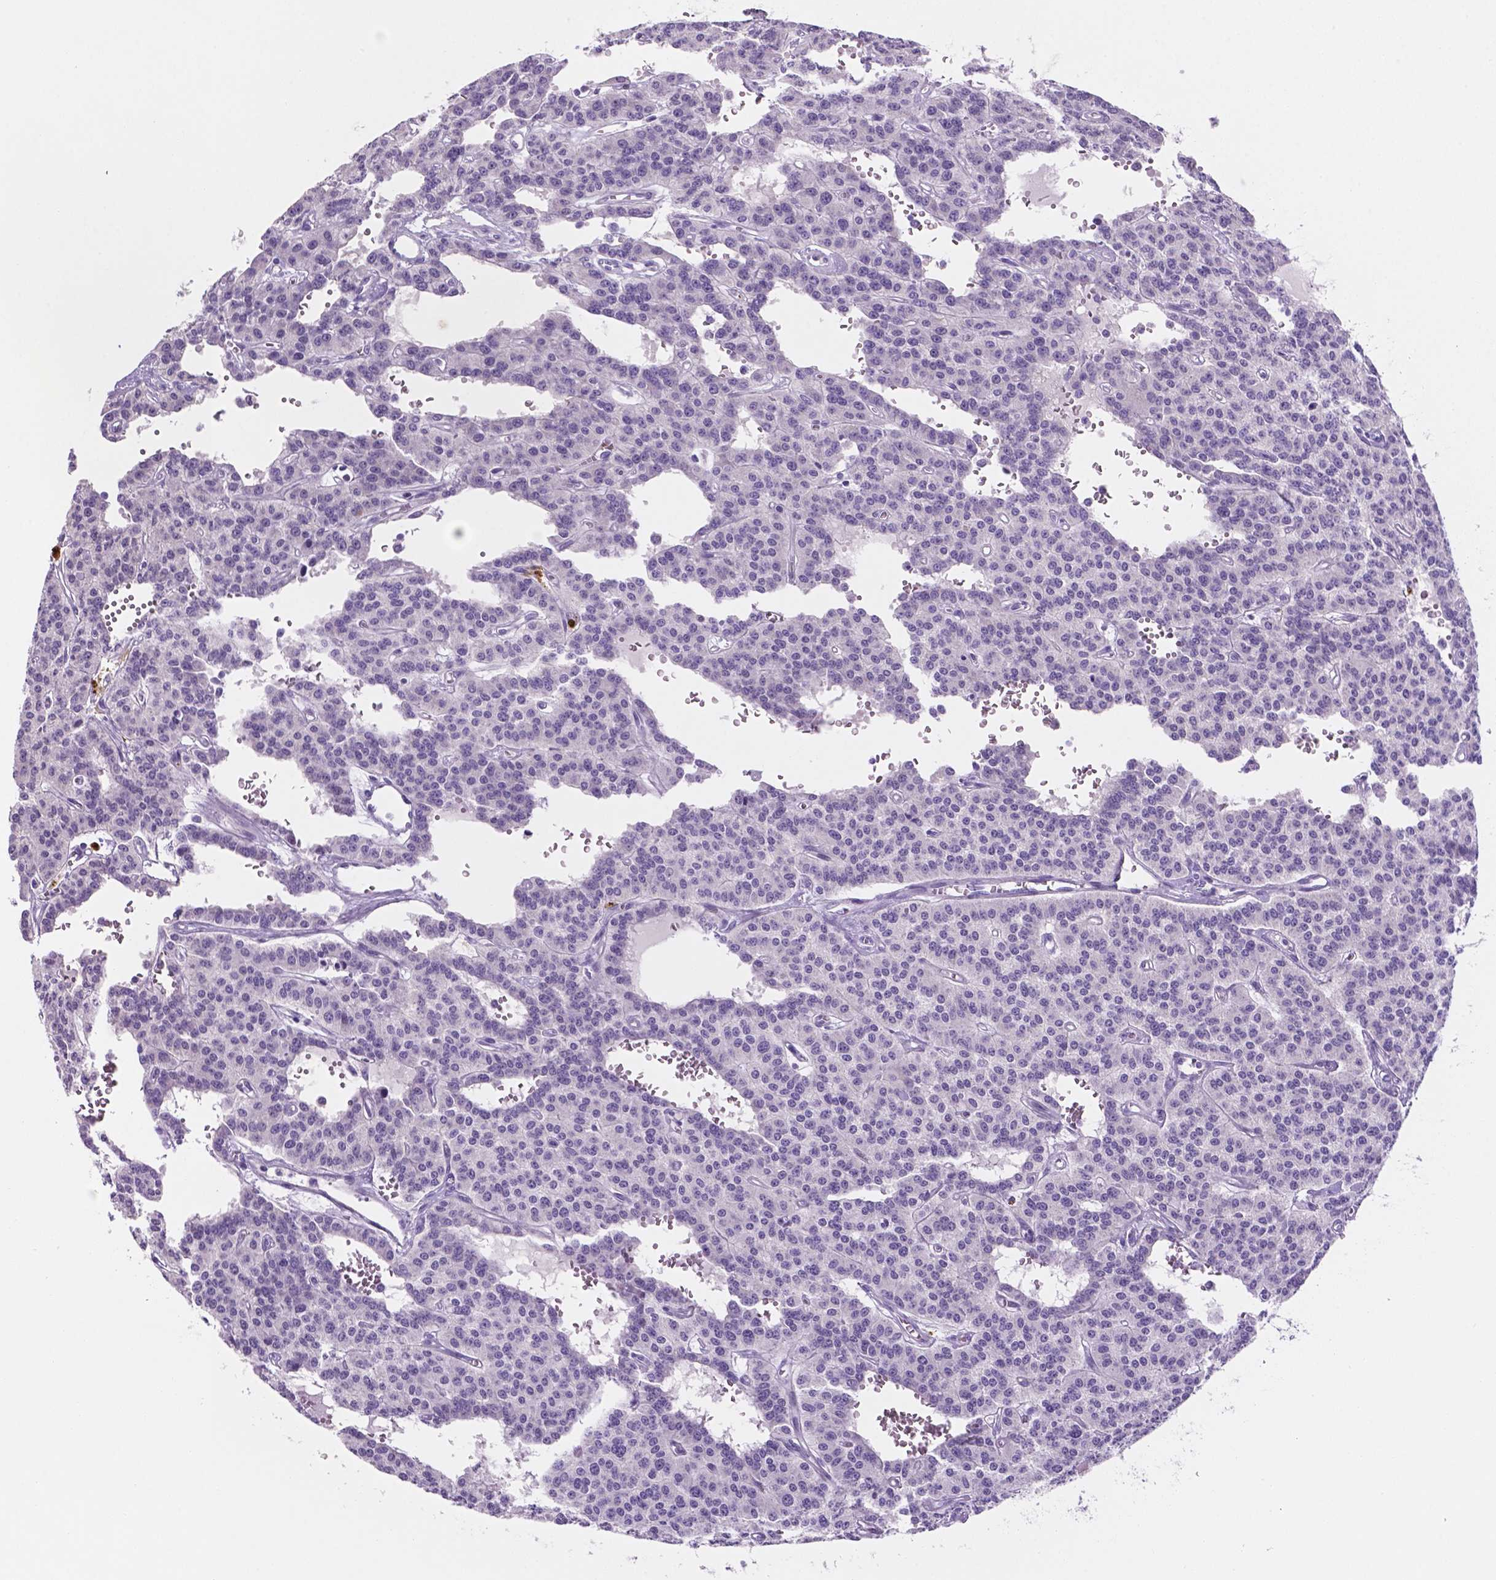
{"staining": {"intensity": "negative", "quantity": "none", "location": "none"}, "tissue": "carcinoid", "cell_type": "Tumor cells", "image_type": "cancer", "snomed": [{"axis": "morphology", "description": "Carcinoid, malignant, NOS"}, {"axis": "topography", "description": "Lung"}], "caption": "Tumor cells are negative for protein expression in human carcinoid (malignant).", "gene": "EBLN2", "patient": {"sex": "female", "age": 71}}